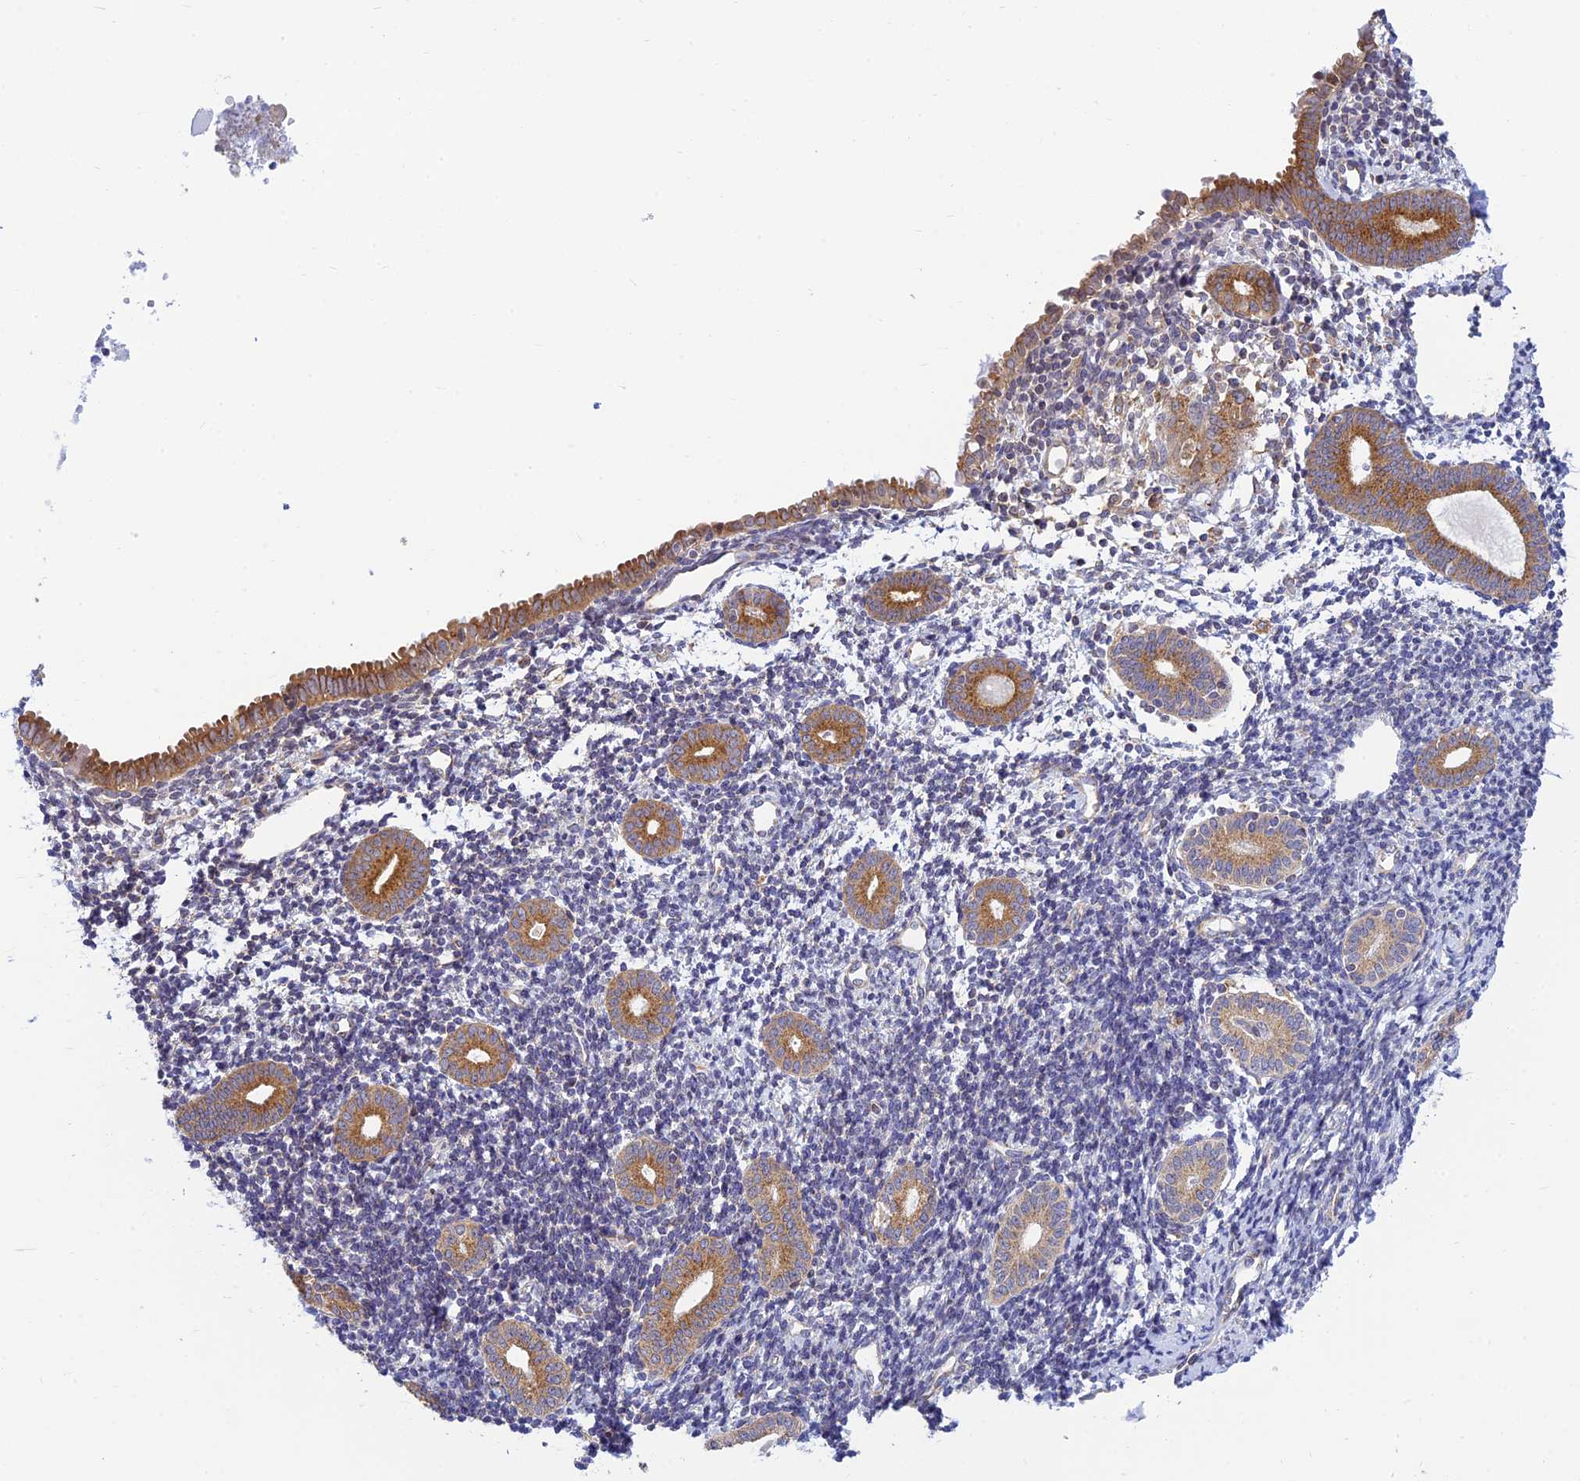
{"staining": {"intensity": "moderate", "quantity": "25%-75%", "location": "cytoplasmic/membranous"}, "tissue": "endometrium", "cell_type": "Cells in endometrial stroma", "image_type": "normal", "snomed": [{"axis": "morphology", "description": "Normal tissue, NOS"}, {"axis": "topography", "description": "Endometrium"}], "caption": "A high-resolution photomicrograph shows IHC staining of benign endometrium, which shows moderate cytoplasmic/membranous staining in approximately 25%-75% of cells in endometrial stroma. The staining was performed using DAB to visualize the protein expression in brown, while the nuclei were stained in blue with hematoxylin (Magnification: 20x).", "gene": "HOOK2", "patient": {"sex": "female", "age": 56}}